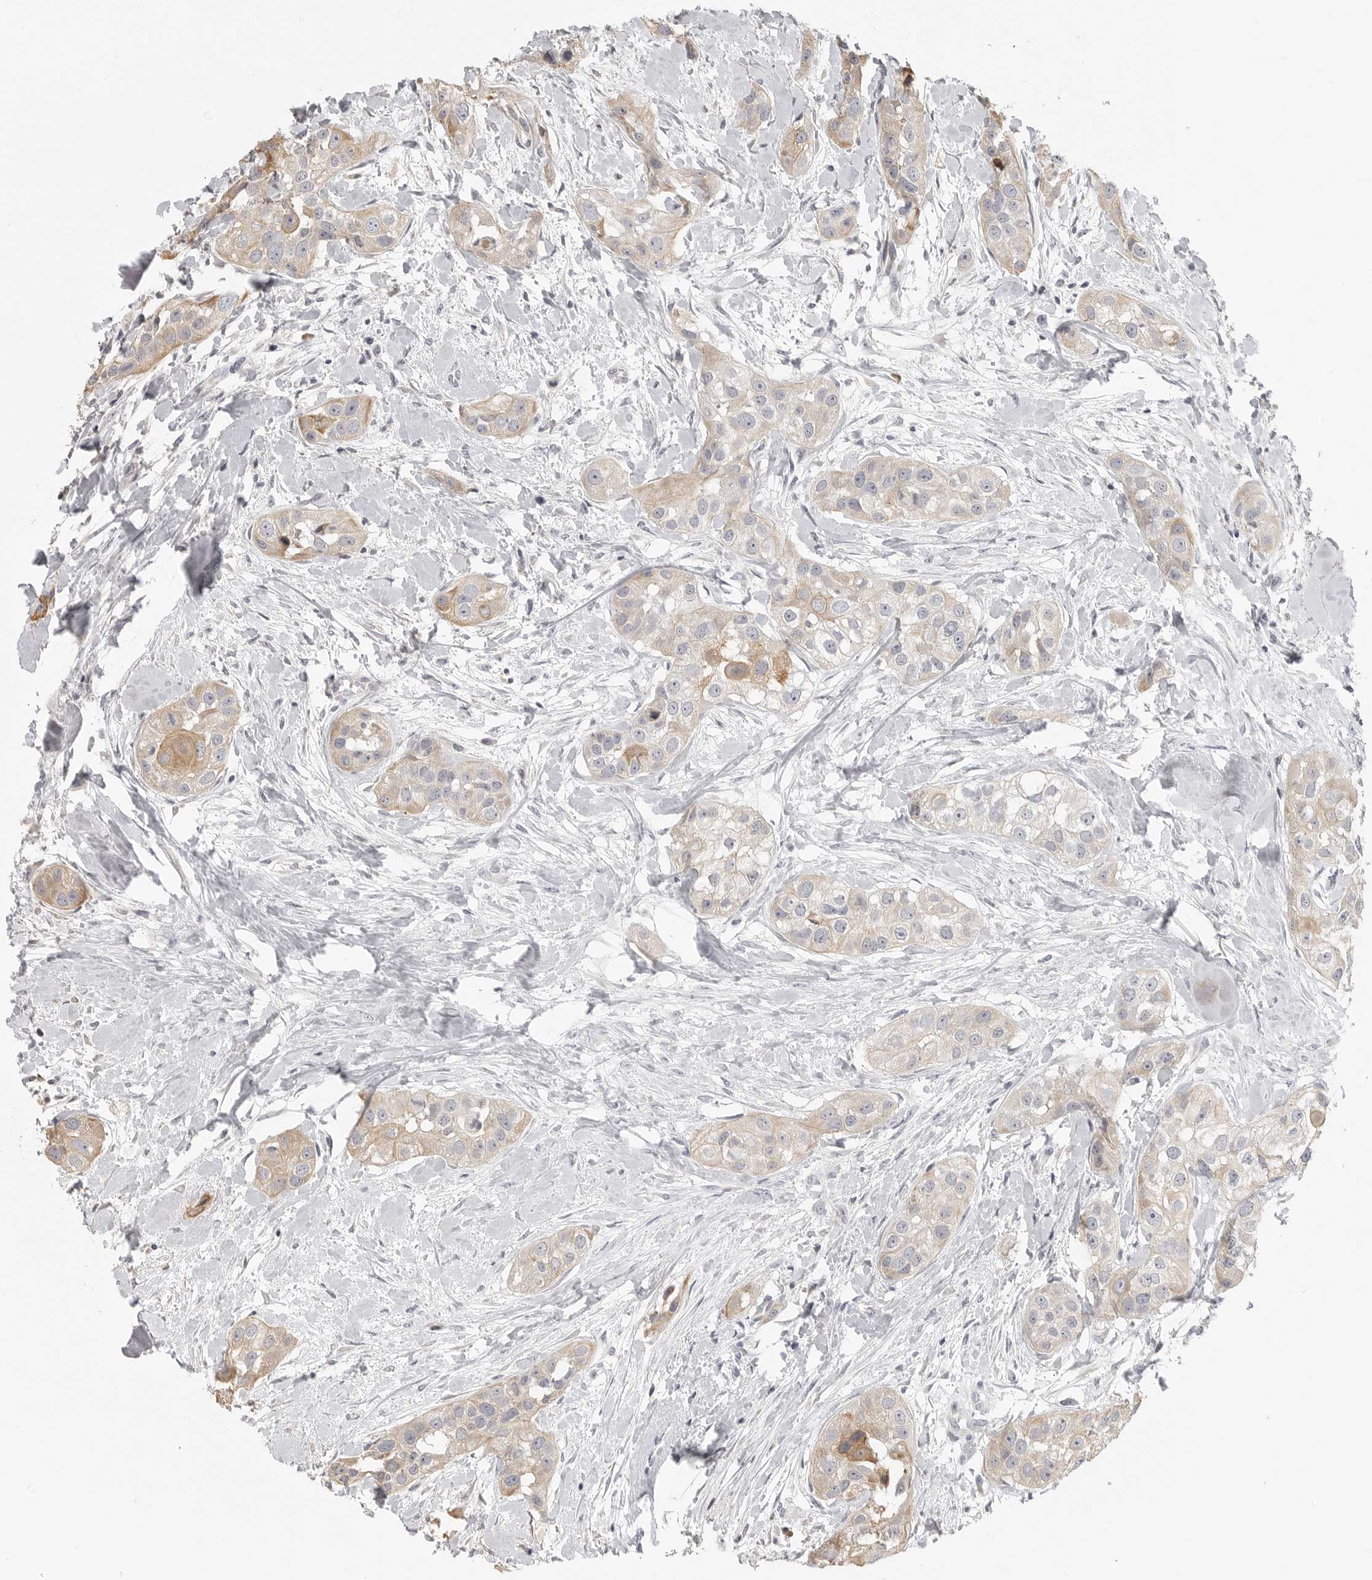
{"staining": {"intensity": "weak", "quantity": "25%-75%", "location": "cytoplasmic/membranous"}, "tissue": "head and neck cancer", "cell_type": "Tumor cells", "image_type": "cancer", "snomed": [{"axis": "morphology", "description": "Normal tissue, NOS"}, {"axis": "morphology", "description": "Squamous cell carcinoma, NOS"}, {"axis": "topography", "description": "Skeletal muscle"}, {"axis": "topography", "description": "Head-Neck"}], "caption": "This is an image of immunohistochemistry (IHC) staining of head and neck cancer (squamous cell carcinoma), which shows weak staining in the cytoplasmic/membranous of tumor cells.", "gene": "IDO1", "patient": {"sex": "male", "age": 51}}